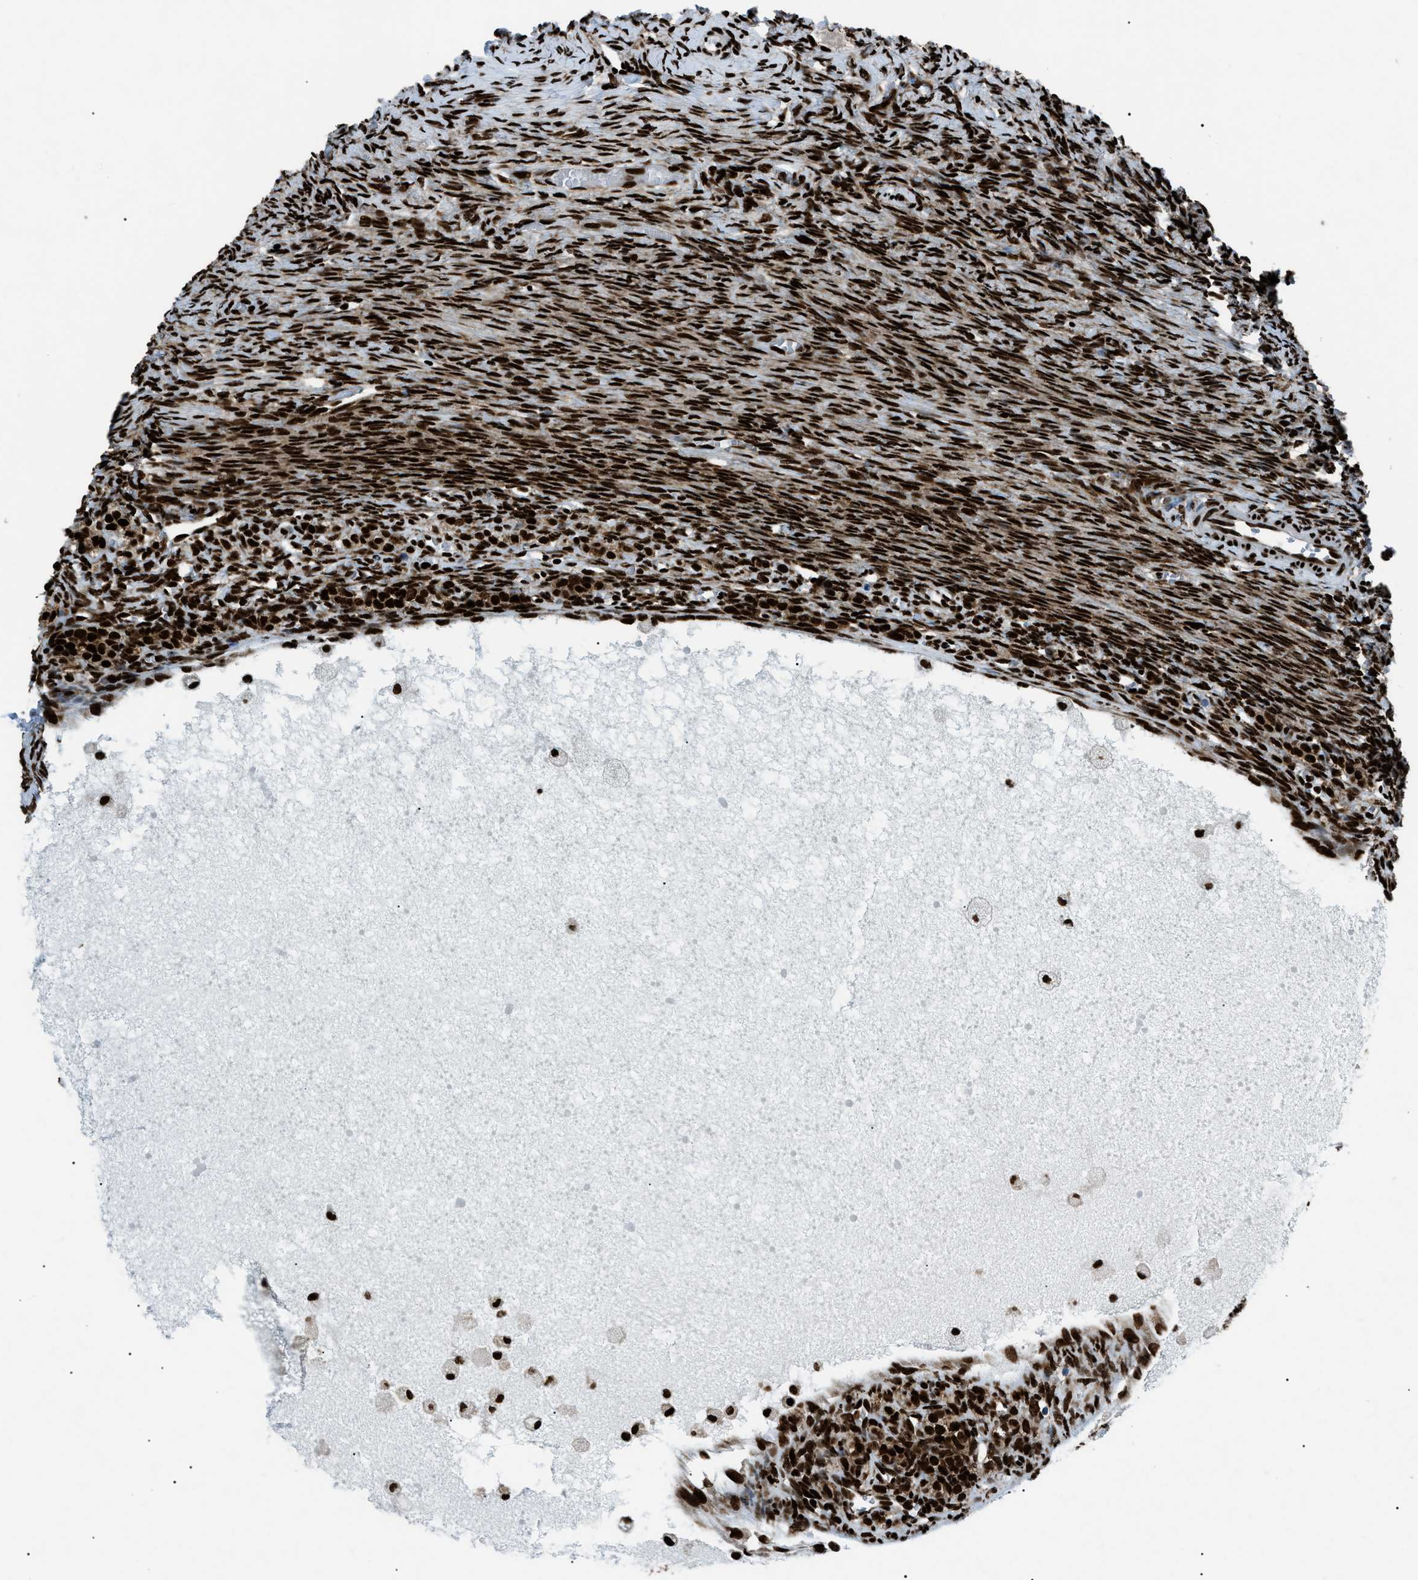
{"staining": {"intensity": "strong", "quantity": ">75%", "location": "nuclear"}, "tissue": "ovary", "cell_type": "Follicle cells", "image_type": "normal", "snomed": [{"axis": "morphology", "description": "Normal tissue, NOS"}, {"axis": "topography", "description": "Ovary"}], "caption": "Immunohistochemical staining of normal human ovary displays strong nuclear protein positivity in approximately >75% of follicle cells.", "gene": "HNRNPK", "patient": {"sex": "female", "age": 27}}